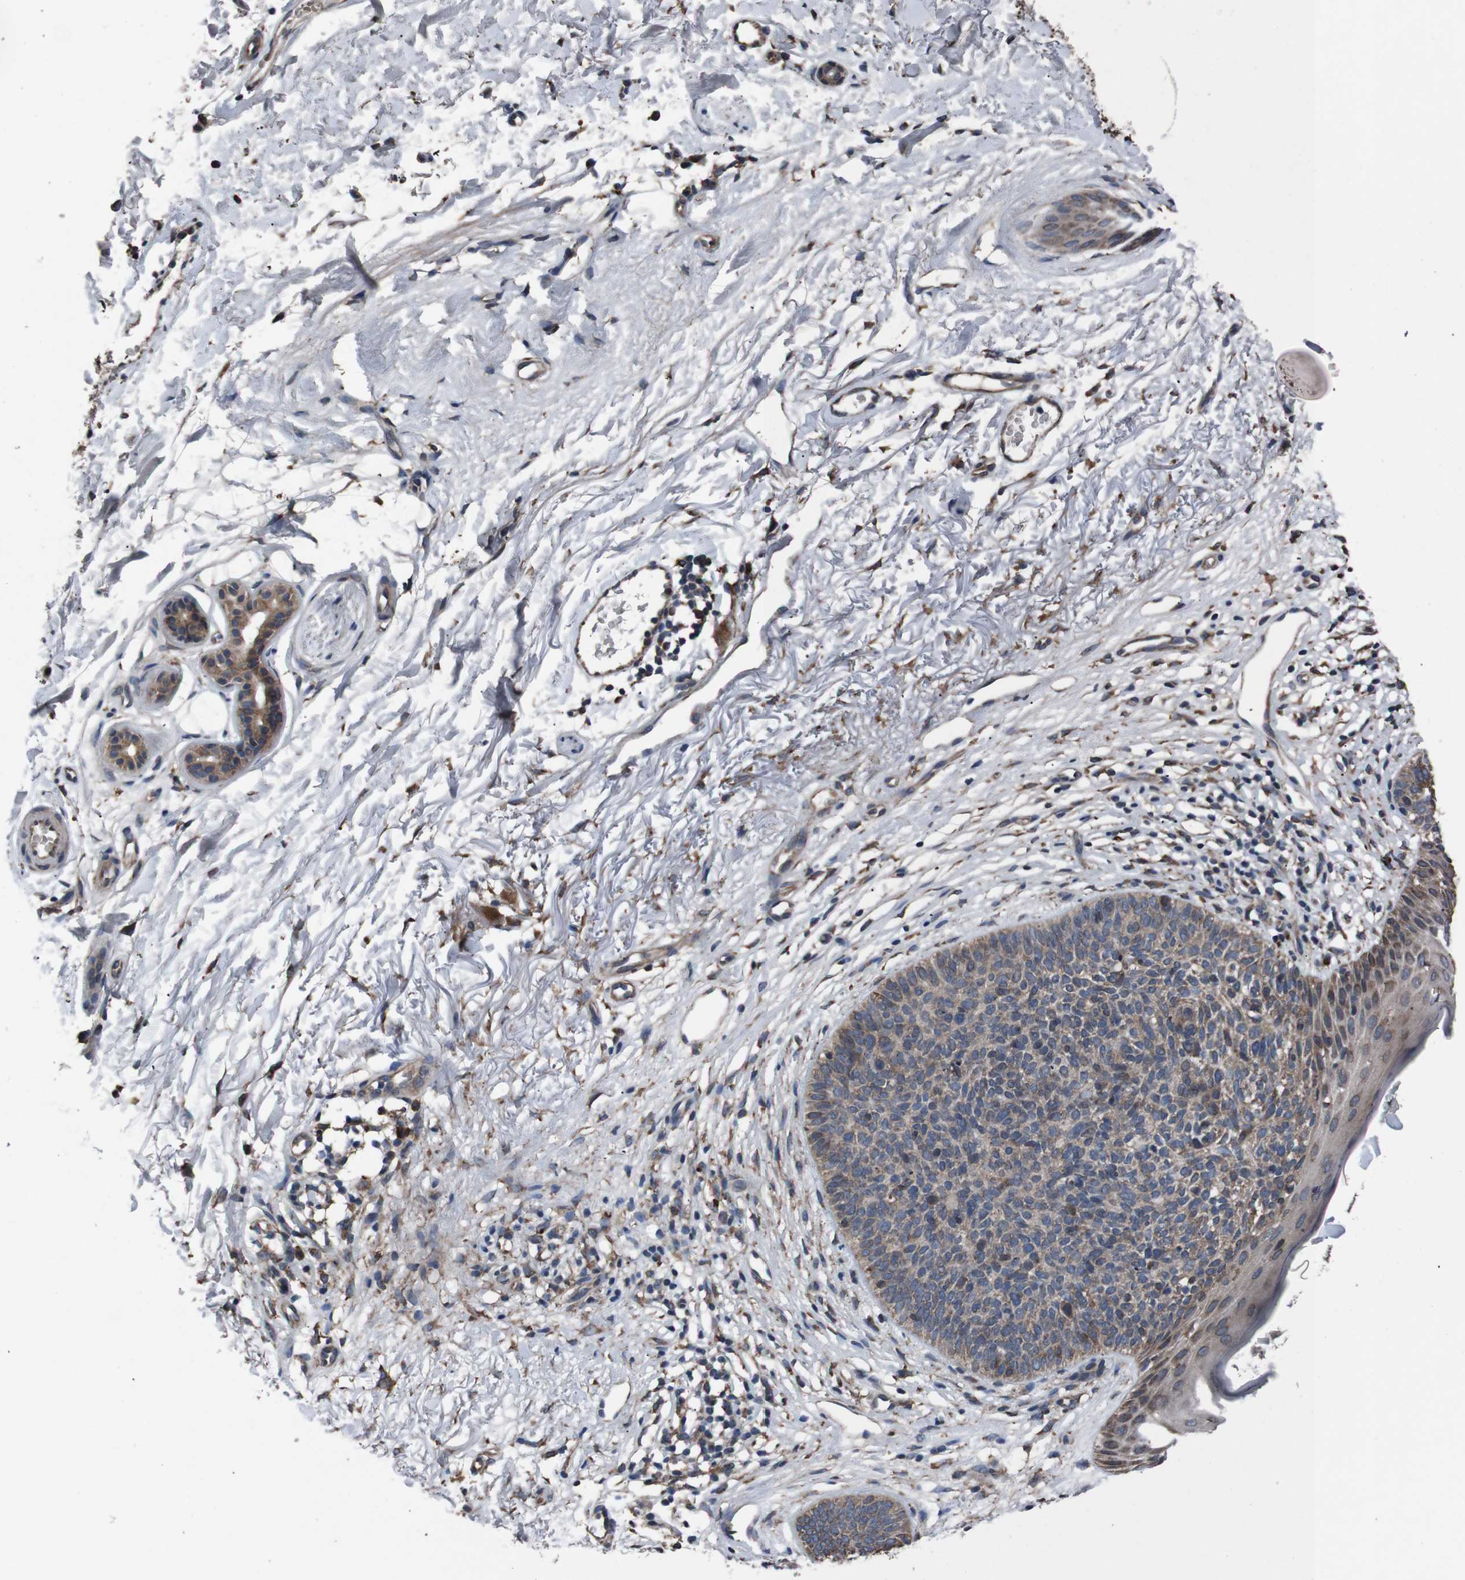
{"staining": {"intensity": "moderate", "quantity": ">75%", "location": "cytoplasmic/membranous"}, "tissue": "skin cancer", "cell_type": "Tumor cells", "image_type": "cancer", "snomed": [{"axis": "morphology", "description": "Basal cell carcinoma"}, {"axis": "topography", "description": "Skin"}], "caption": "Protein staining reveals moderate cytoplasmic/membranous staining in about >75% of tumor cells in skin cancer (basal cell carcinoma).", "gene": "SIGMAR1", "patient": {"sex": "female", "age": 70}}